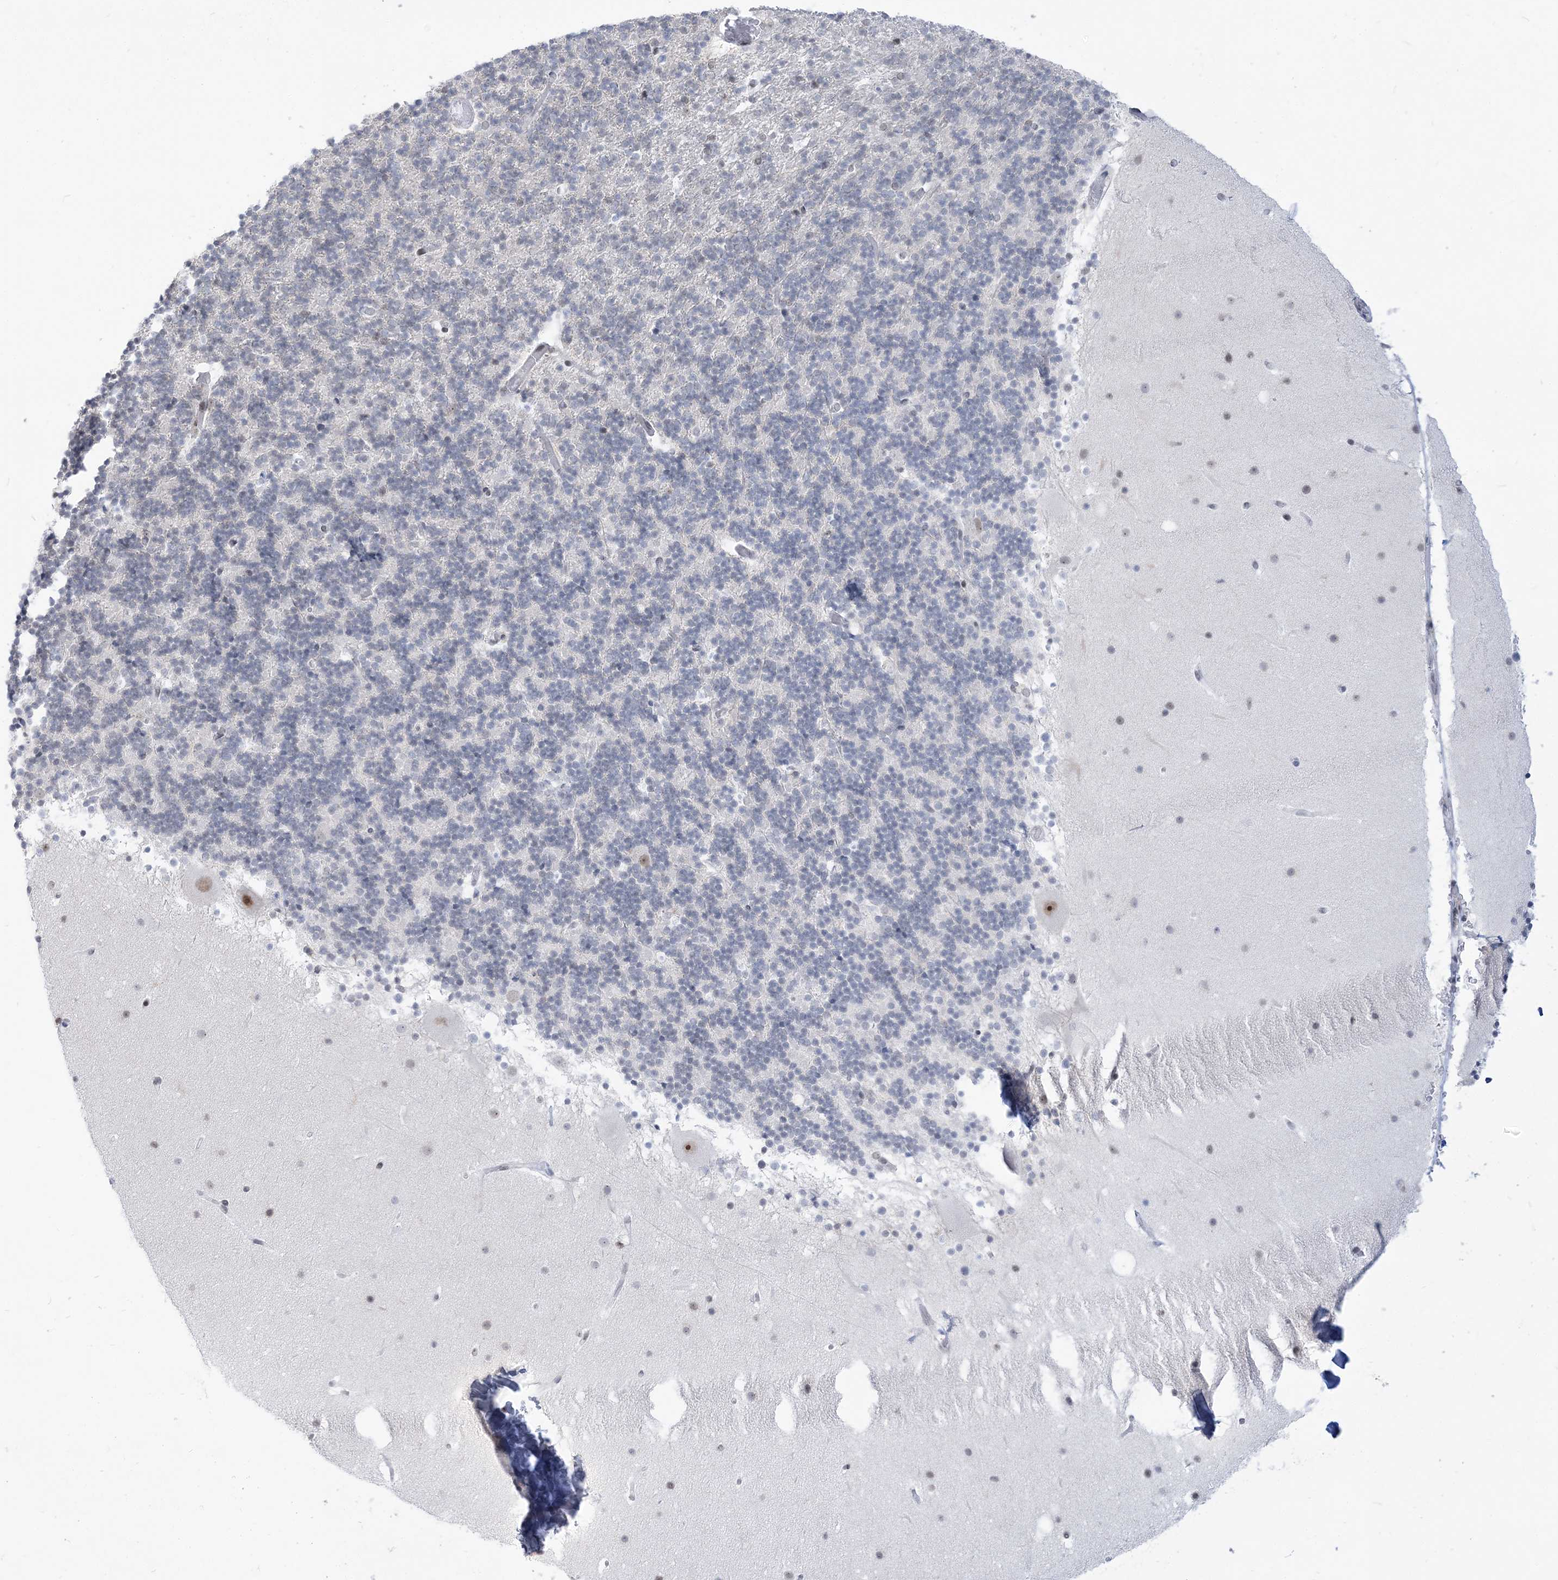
{"staining": {"intensity": "negative", "quantity": "none", "location": "none"}, "tissue": "cerebellum", "cell_type": "Cells in granular layer", "image_type": "normal", "snomed": [{"axis": "morphology", "description": "Normal tissue, NOS"}, {"axis": "topography", "description": "Cerebellum"}], "caption": "The immunohistochemistry micrograph has no significant positivity in cells in granular layer of cerebellum. (DAB immunohistochemistry with hematoxylin counter stain).", "gene": "DDX21", "patient": {"sex": "male", "age": 57}}